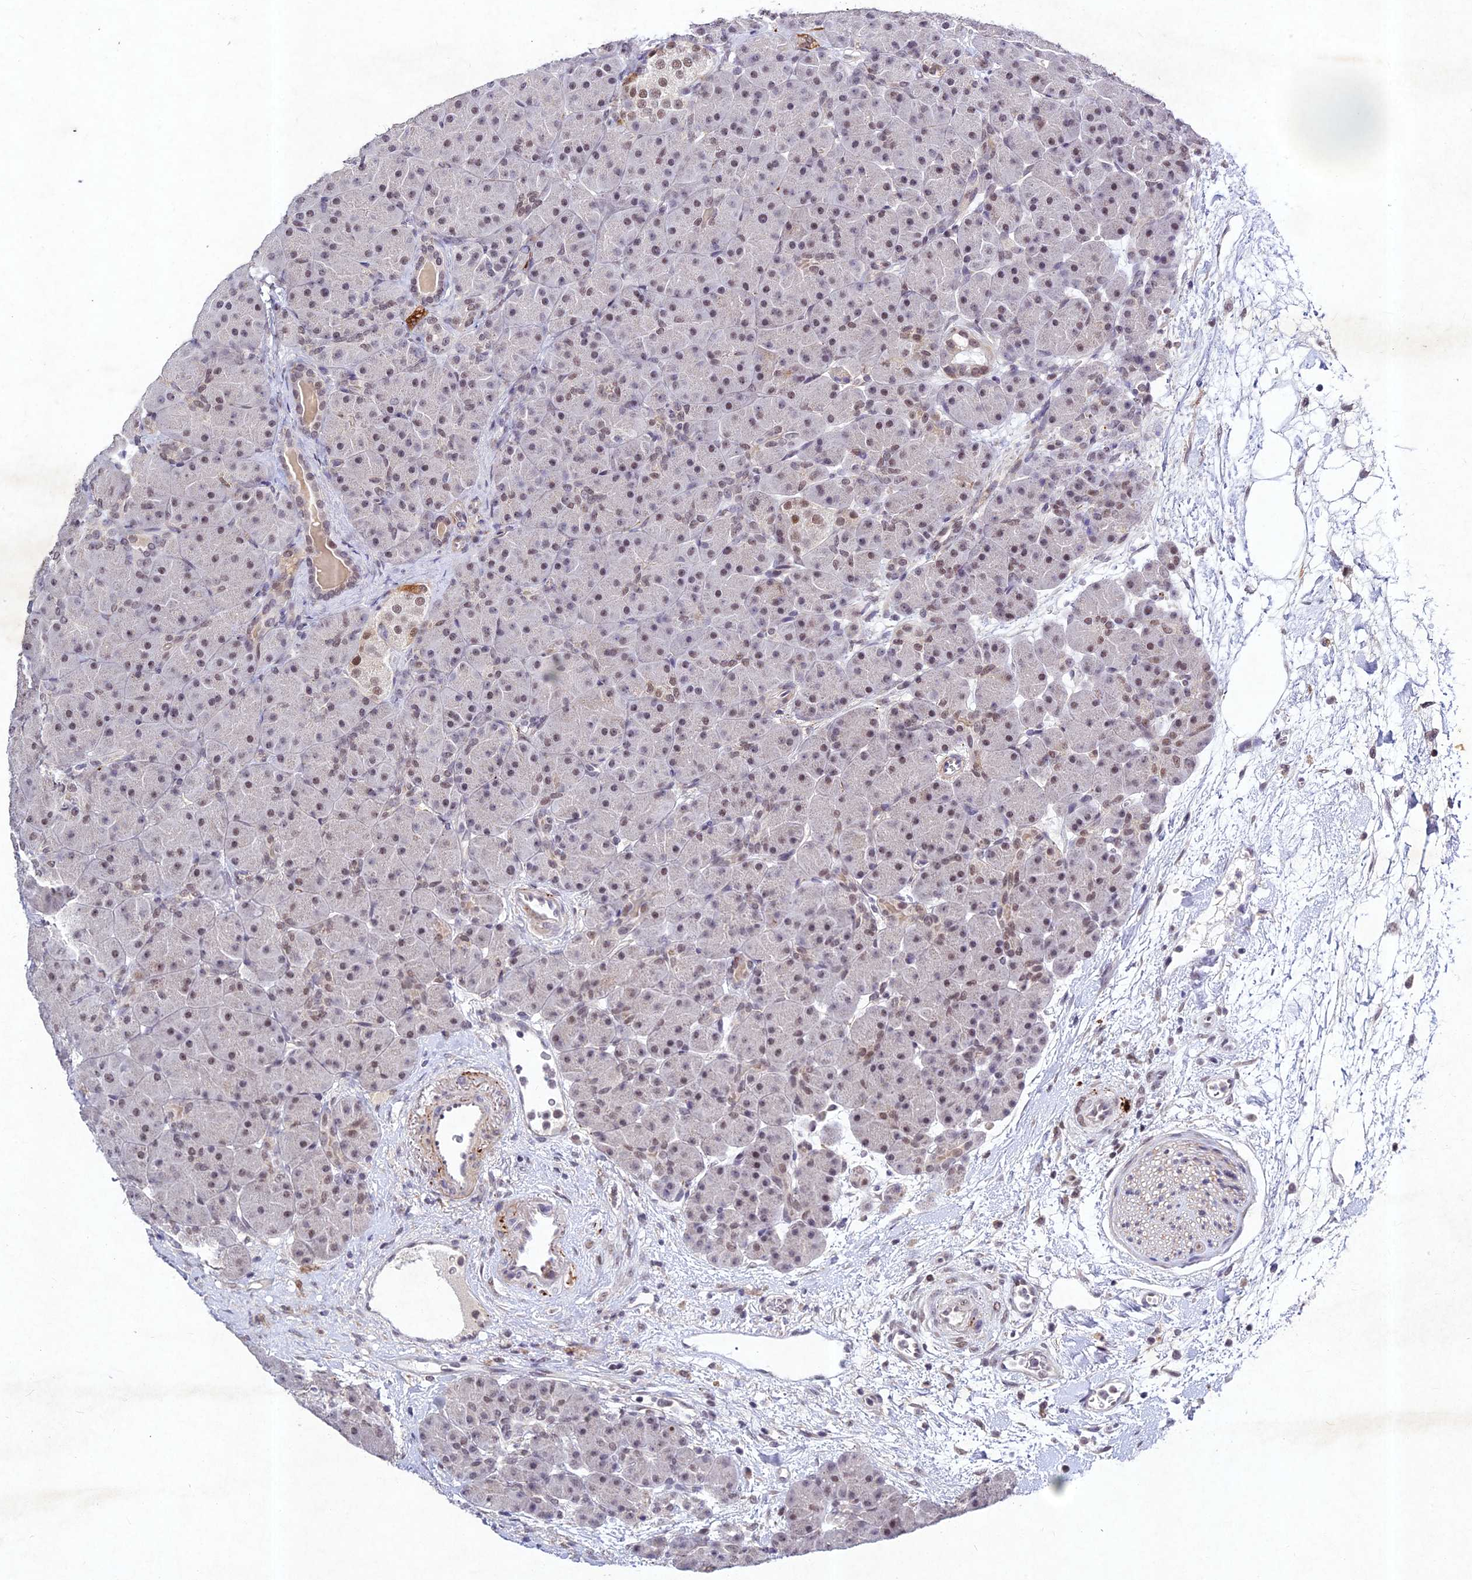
{"staining": {"intensity": "weak", "quantity": "25%-75%", "location": "nuclear"}, "tissue": "pancreas", "cell_type": "Exocrine glandular cells", "image_type": "normal", "snomed": [{"axis": "morphology", "description": "Normal tissue, NOS"}, {"axis": "topography", "description": "Pancreas"}], "caption": "The photomicrograph reveals a brown stain indicating the presence of a protein in the nuclear of exocrine glandular cells in pancreas.", "gene": "RAVER1", "patient": {"sex": "male", "age": 66}}